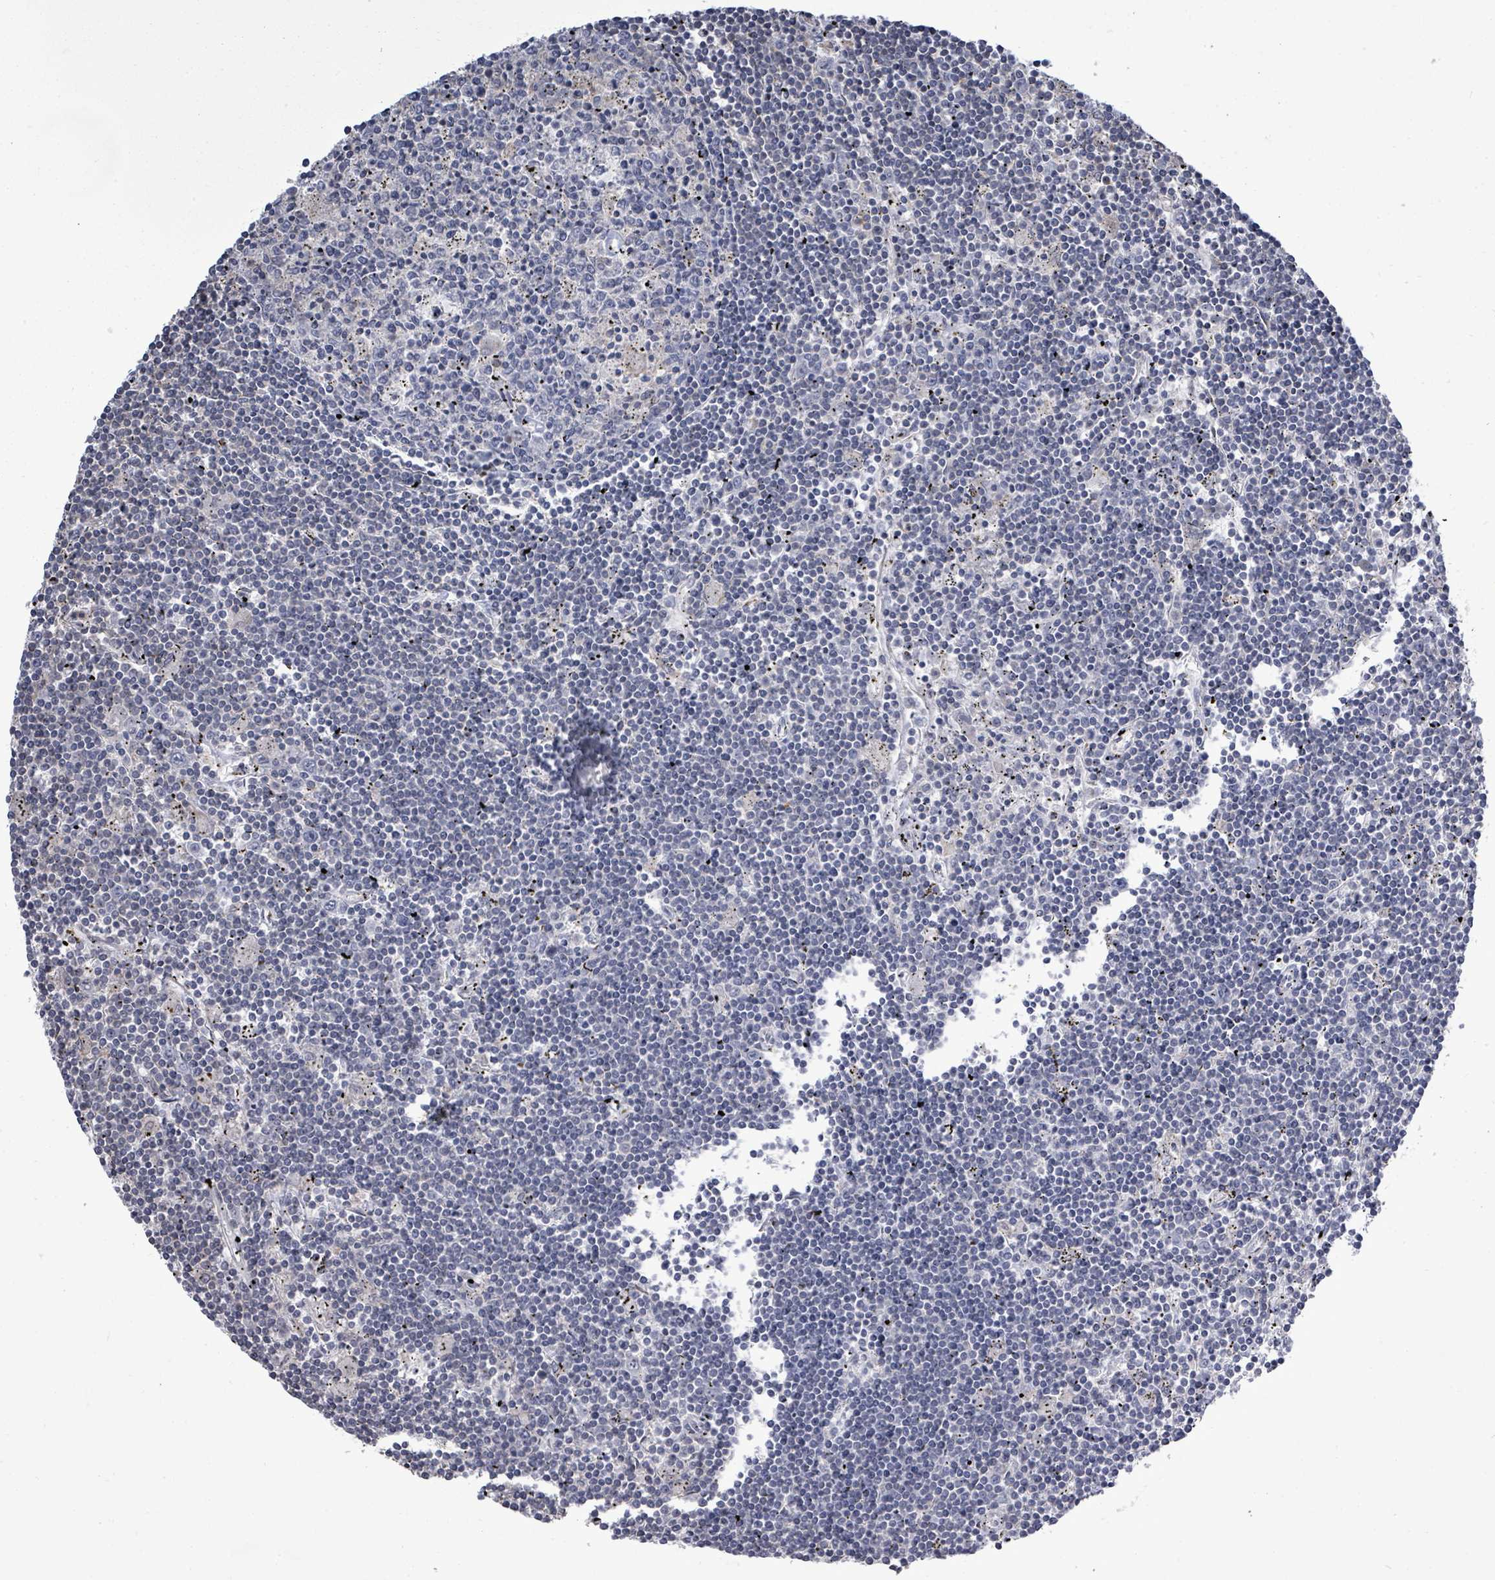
{"staining": {"intensity": "negative", "quantity": "none", "location": "none"}, "tissue": "lymphoma", "cell_type": "Tumor cells", "image_type": "cancer", "snomed": [{"axis": "morphology", "description": "Malignant lymphoma, non-Hodgkin's type, Low grade"}, {"axis": "topography", "description": "Spleen"}], "caption": "Image shows no significant protein positivity in tumor cells of low-grade malignant lymphoma, non-Hodgkin's type.", "gene": "PAPSS1", "patient": {"sex": "male", "age": 76}}